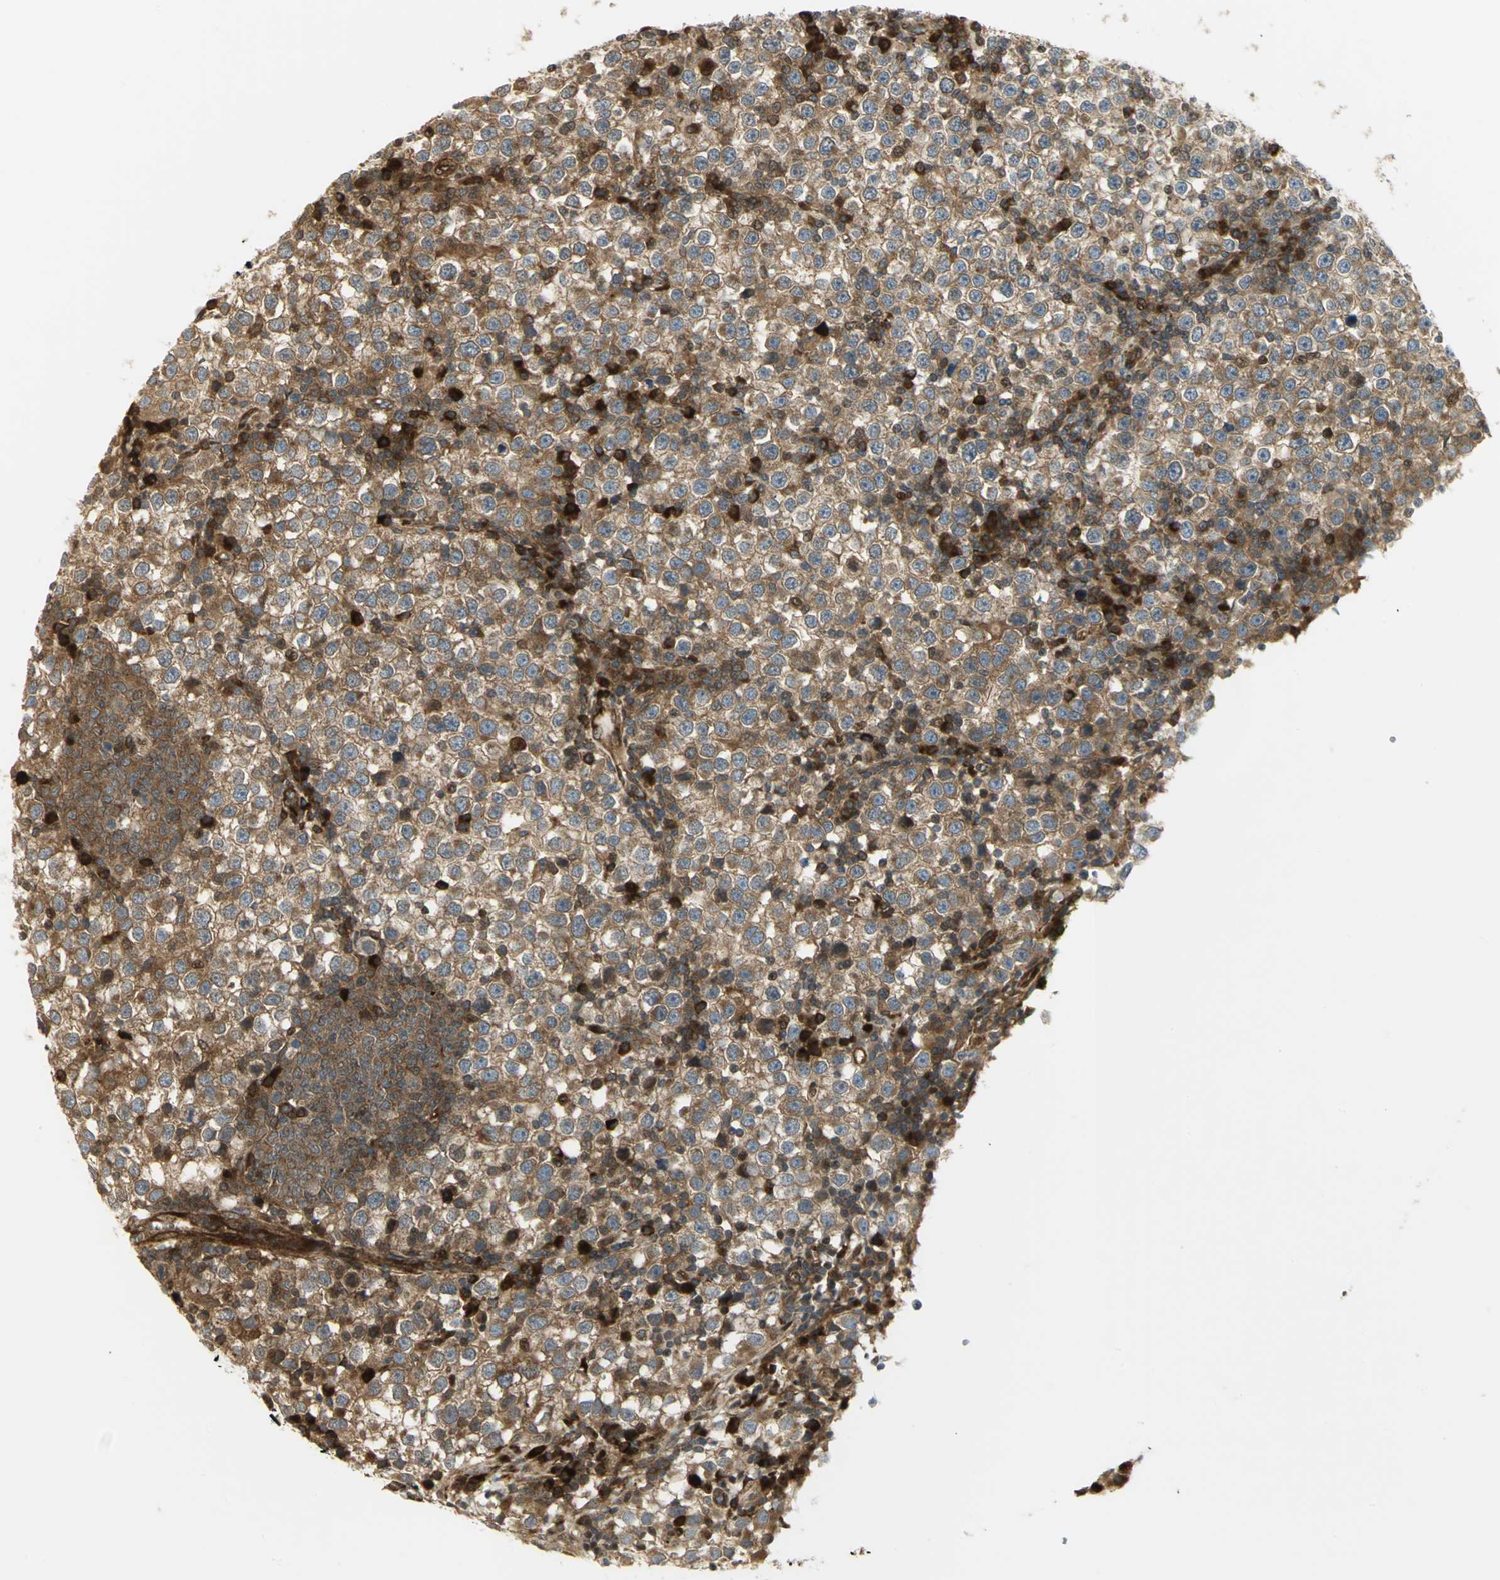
{"staining": {"intensity": "moderate", "quantity": ">75%", "location": "cytoplasmic/membranous"}, "tissue": "testis cancer", "cell_type": "Tumor cells", "image_type": "cancer", "snomed": [{"axis": "morphology", "description": "Seminoma, NOS"}, {"axis": "topography", "description": "Testis"}], "caption": "High-magnification brightfield microscopy of seminoma (testis) stained with DAB (3,3'-diaminobenzidine) (brown) and counterstained with hematoxylin (blue). tumor cells exhibit moderate cytoplasmic/membranous positivity is appreciated in about>75% of cells.", "gene": "EEA1", "patient": {"sex": "male", "age": 65}}